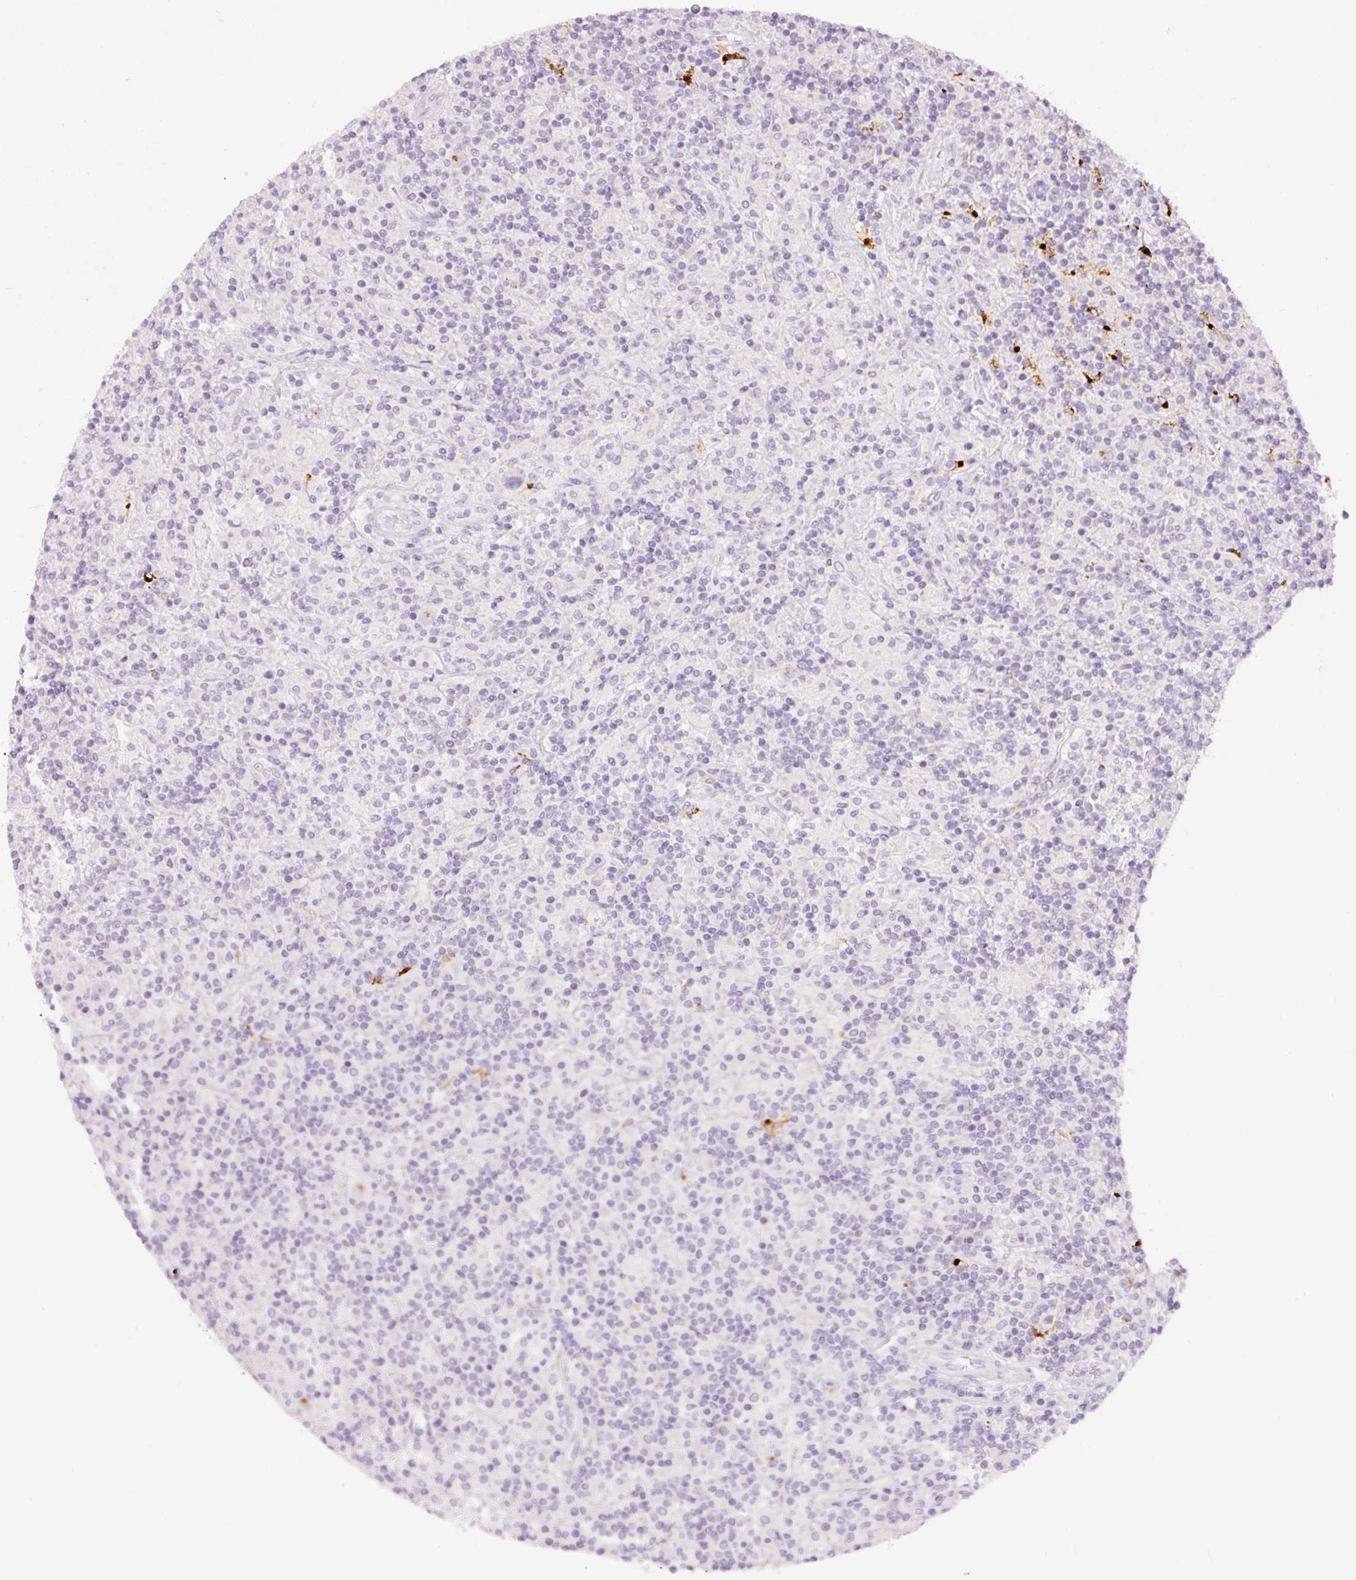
{"staining": {"intensity": "negative", "quantity": "none", "location": "none"}, "tissue": "lymphoma", "cell_type": "Tumor cells", "image_type": "cancer", "snomed": [{"axis": "morphology", "description": "Hodgkin's disease, NOS"}, {"axis": "topography", "description": "Lymph node"}], "caption": "DAB immunohistochemical staining of human Hodgkin's disease displays no significant positivity in tumor cells.", "gene": "LAMP3", "patient": {"sex": "male", "age": 70}}